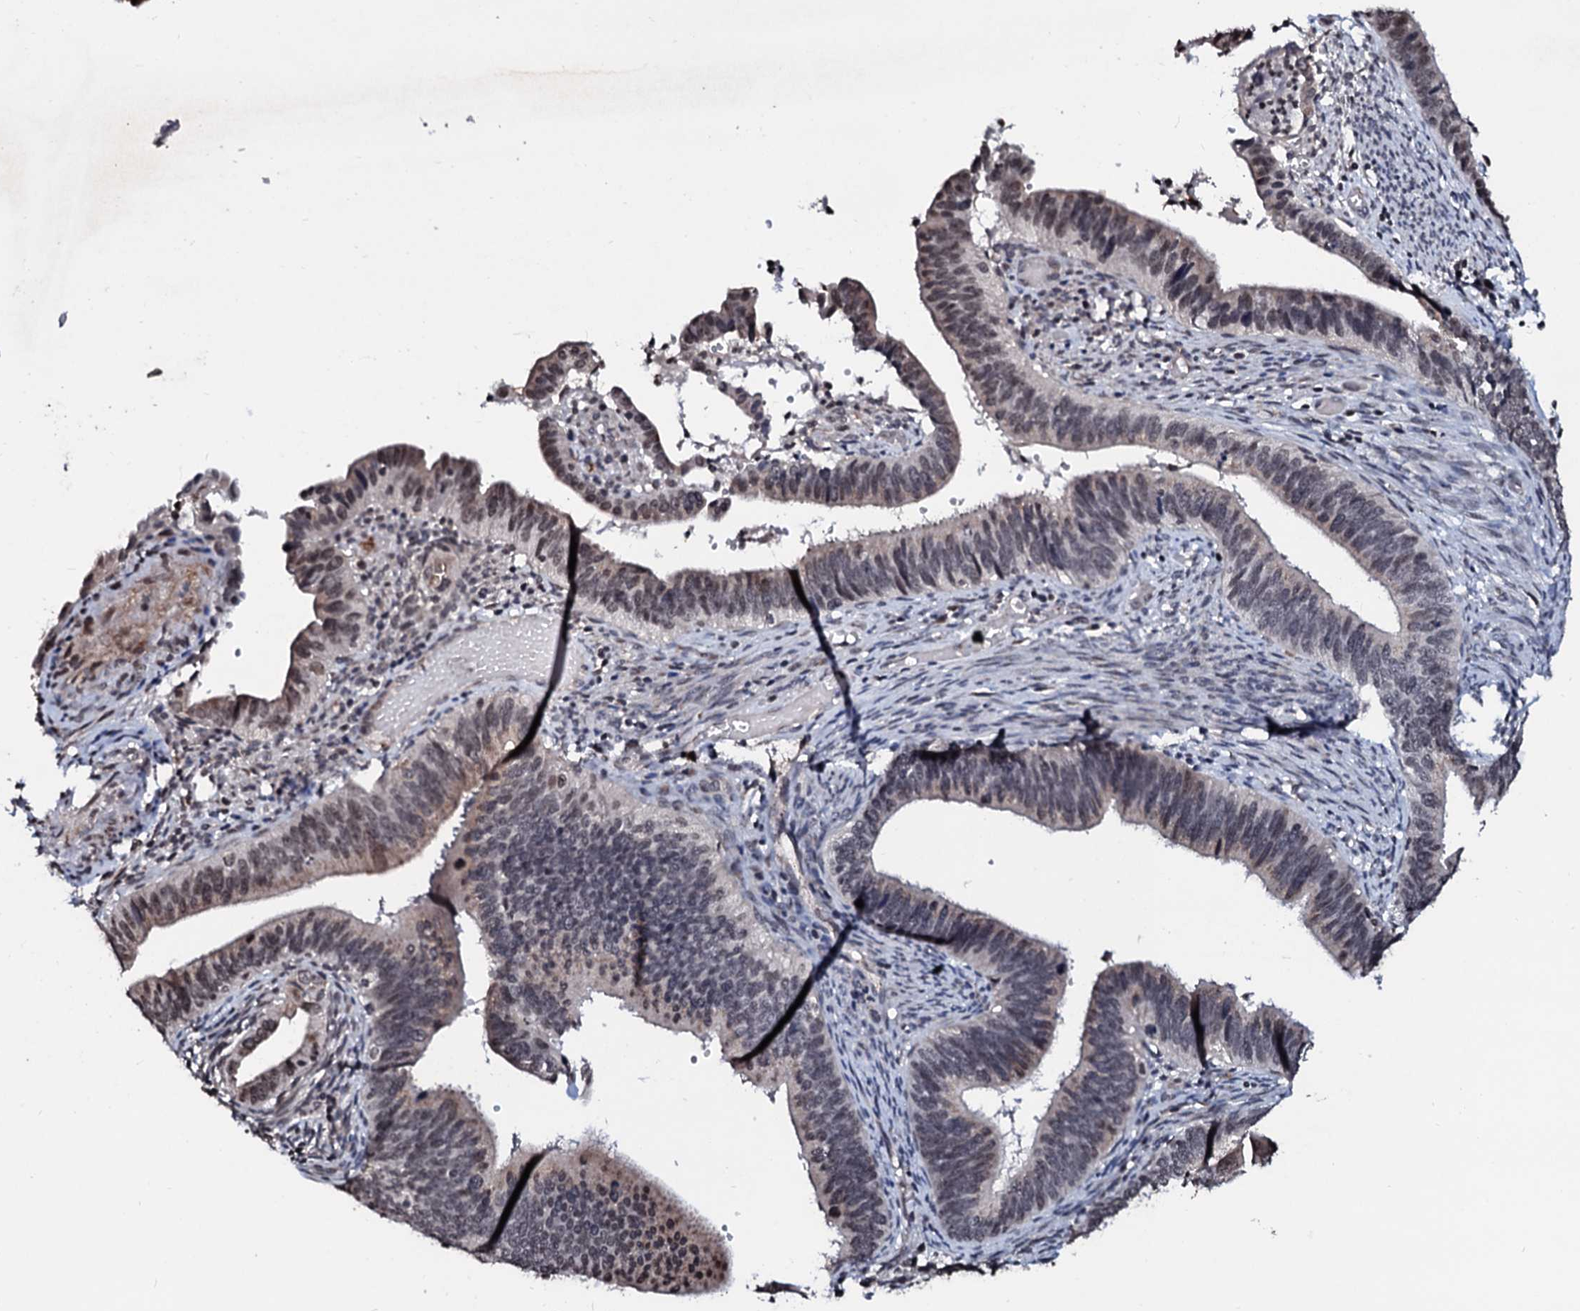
{"staining": {"intensity": "moderate", "quantity": "25%-75%", "location": "cytoplasmic/membranous,nuclear"}, "tissue": "cervical cancer", "cell_type": "Tumor cells", "image_type": "cancer", "snomed": [{"axis": "morphology", "description": "Adenocarcinoma, NOS"}, {"axis": "topography", "description": "Cervix"}], "caption": "Protein expression by immunohistochemistry (IHC) demonstrates moderate cytoplasmic/membranous and nuclear expression in about 25%-75% of tumor cells in cervical adenocarcinoma.", "gene": "LSM11", "patient": {"sex": "female", "age": 42}}